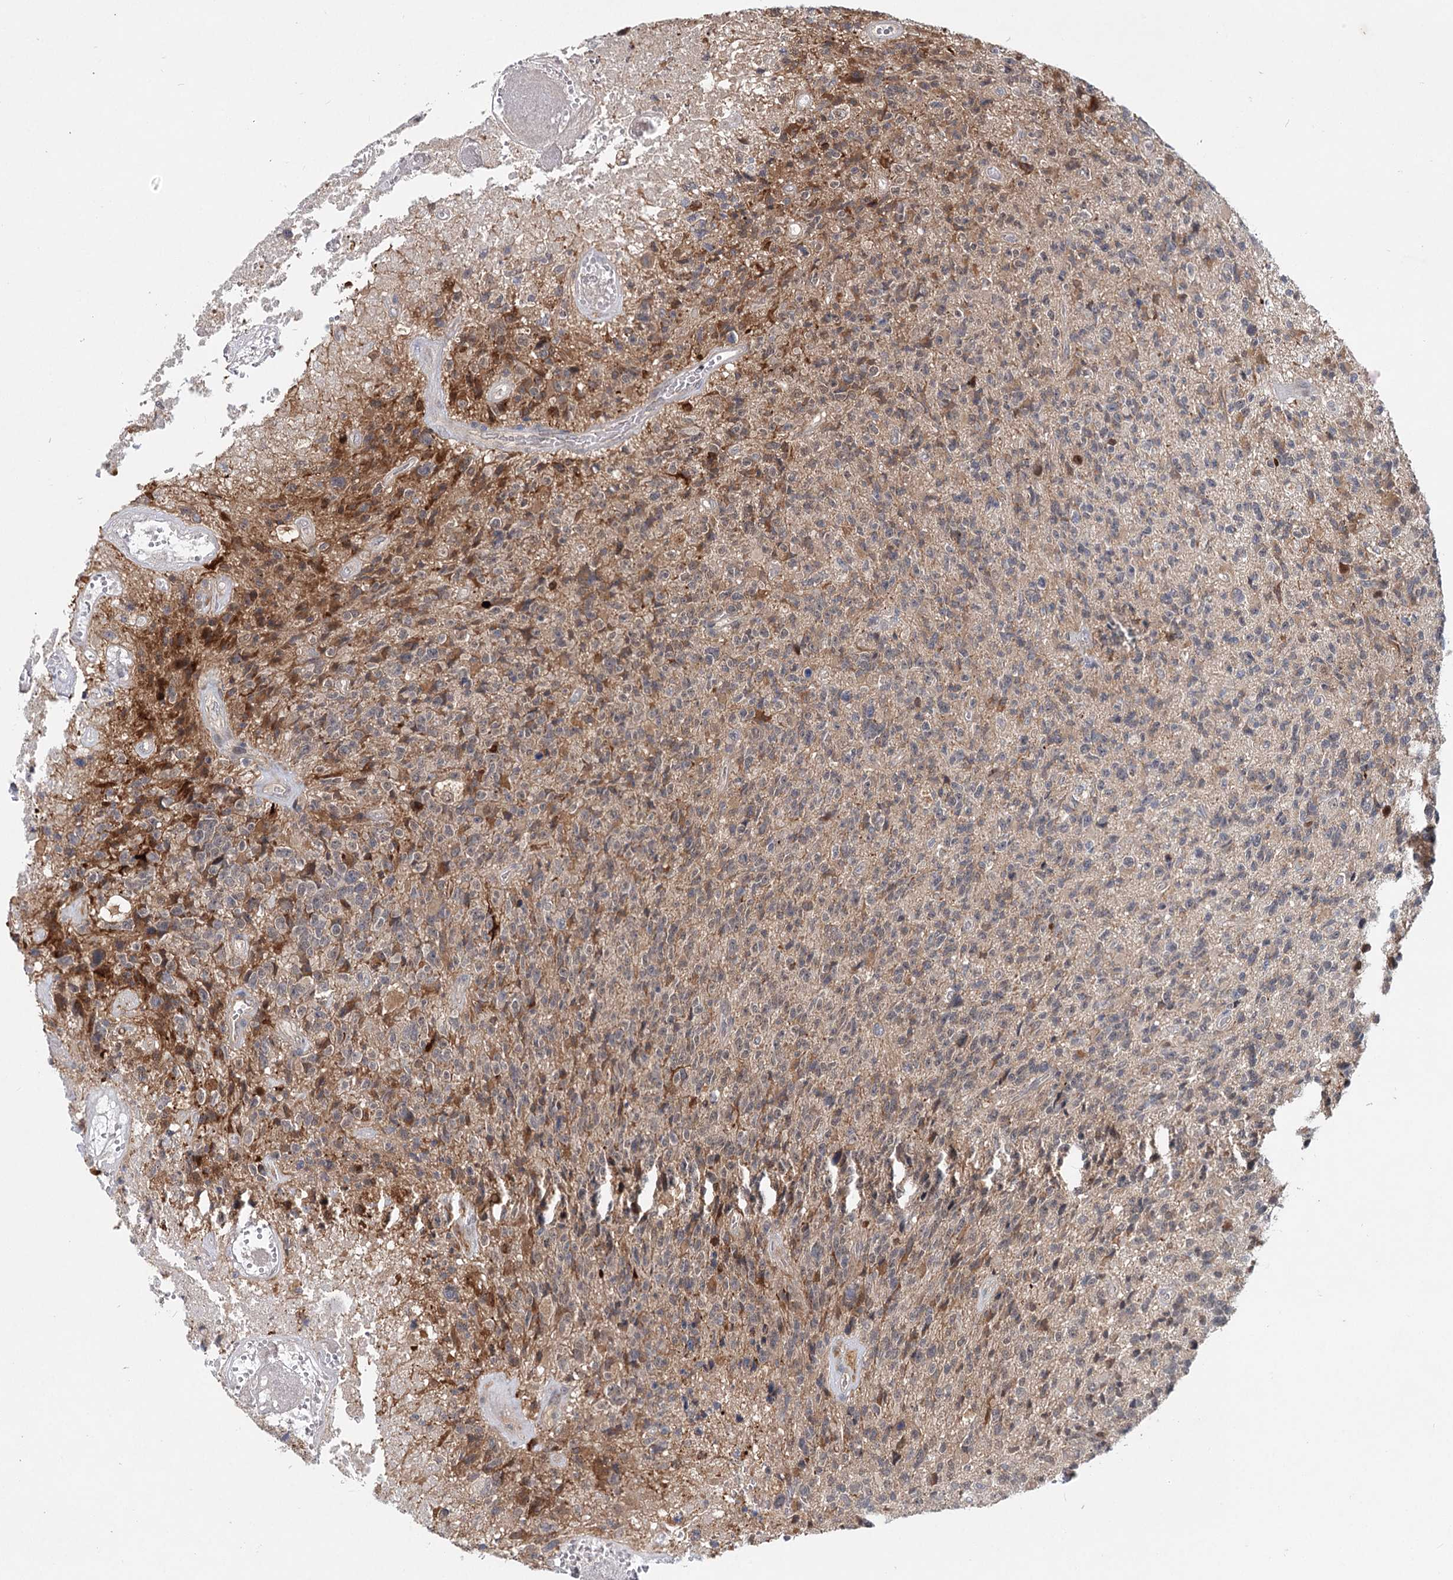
{"staining": {"intensity": "weak", "quantity": "25%-75%", "location": "cytoplasmic/membranous"}, "tissue": "glioma", "cell_type": "Tumor cells", "image_type": "cancer", "snomed": [{"axis": "morphology", "description": "Glioma, malignant, High grade"}, {"axis": "topography", "description": "Brain"}], "caption": "This is an image of IHC staining of glioma, which shows weak expression in the cytoplasmic/membranous of tumor cells.", "gene": "AP3B1", "patient": {"sex": "male", "age": 76}}